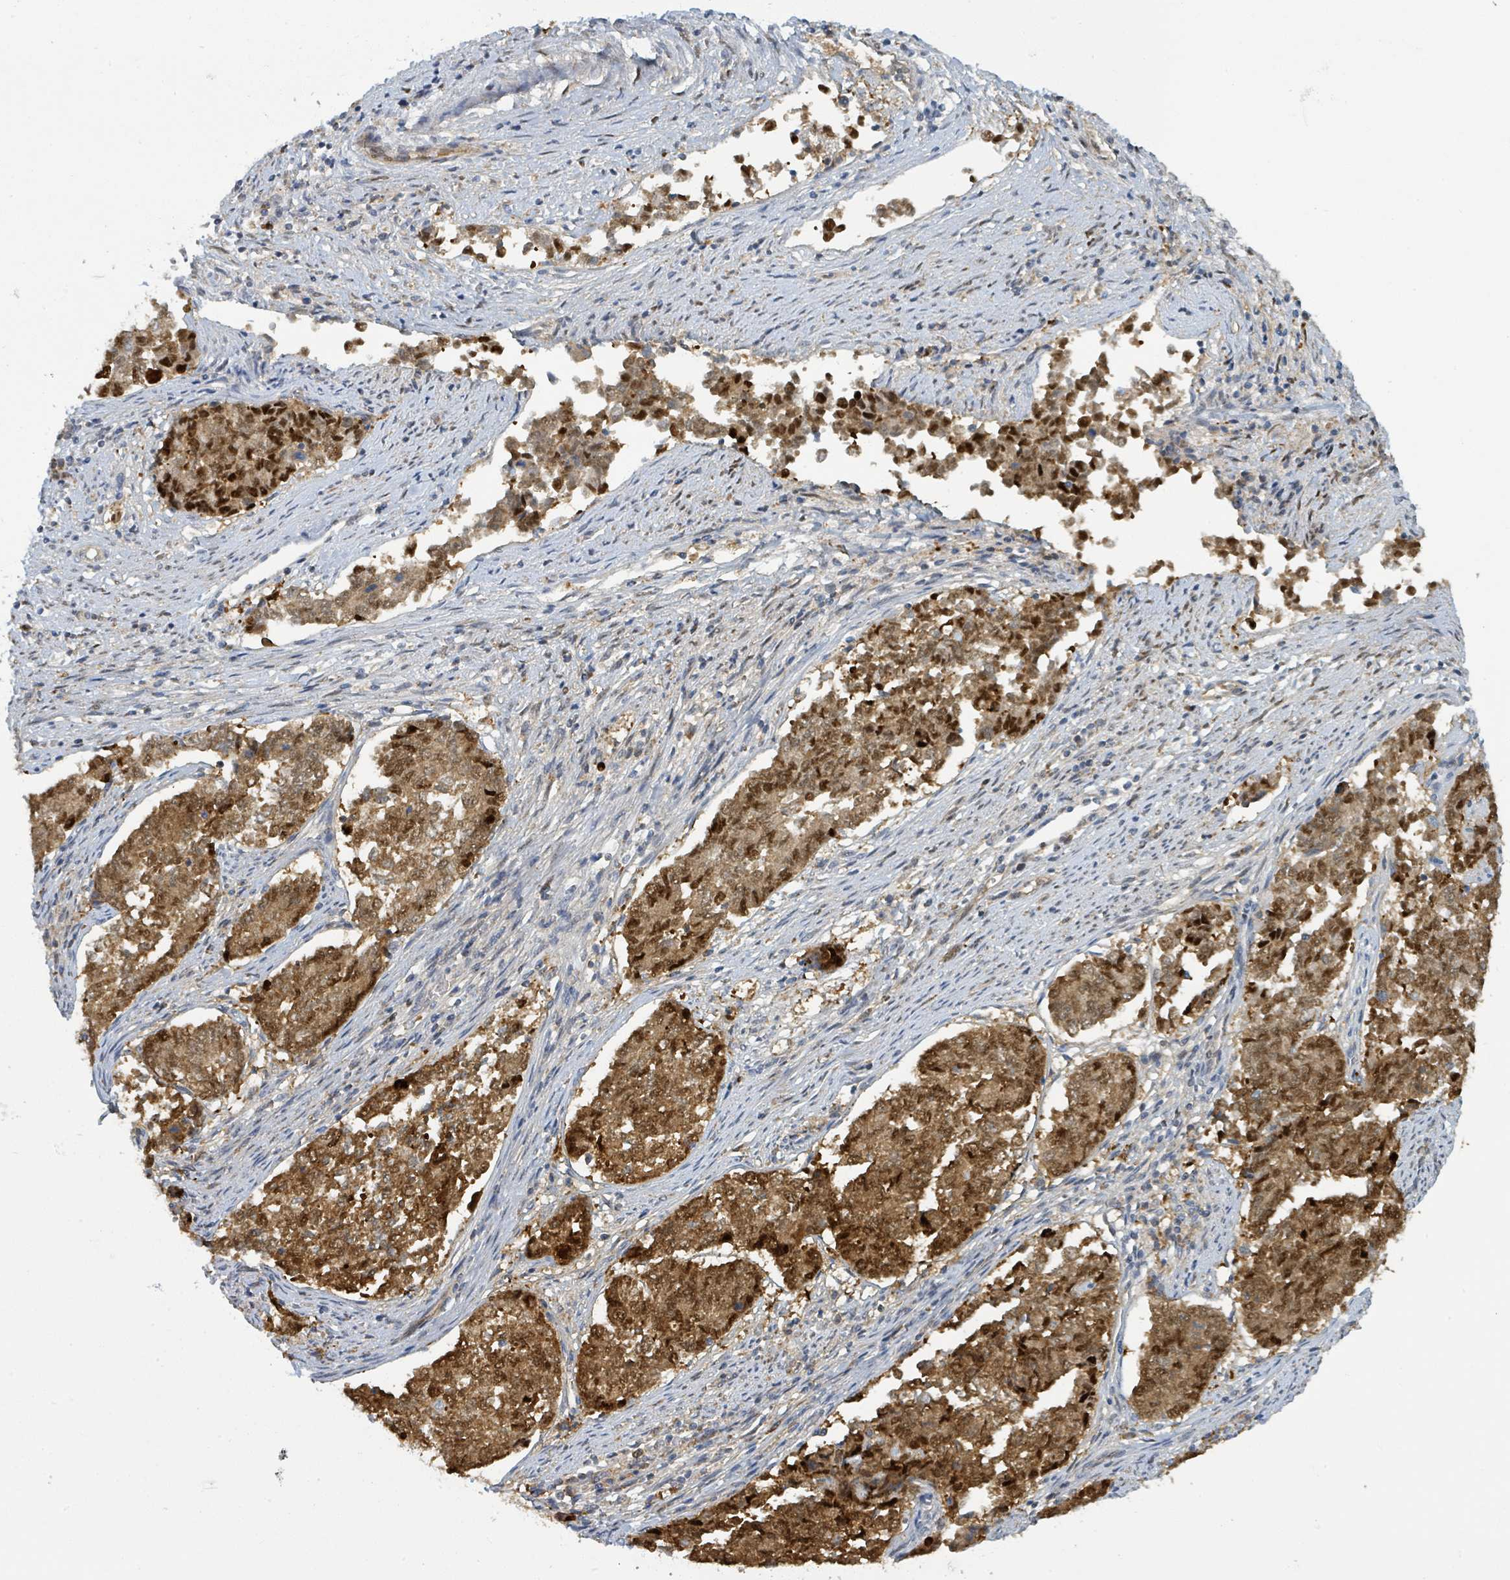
{"staining": {"intensity": "strong", "quantity": ">75%", "location": "cytoplasmic/membranous,nuclear"}, "tissue": "endometrial cancer", "cell_type": "Tumor cells", "image_type": "cancer", "snomed": [{"axis": "morphology", "description": "Adenocarcinoma, NOS"}, {"axis": "topography", "description": "Endometrium"}], "caption": "A photomicrograph of human endometrial adenocarcinoma stained for a protein shows strong cytoplasmic/membranous and nuclear brown staining in tumor cells.", "gene": "PSMB7", "patient": {"sex": "female", "age": 80}}